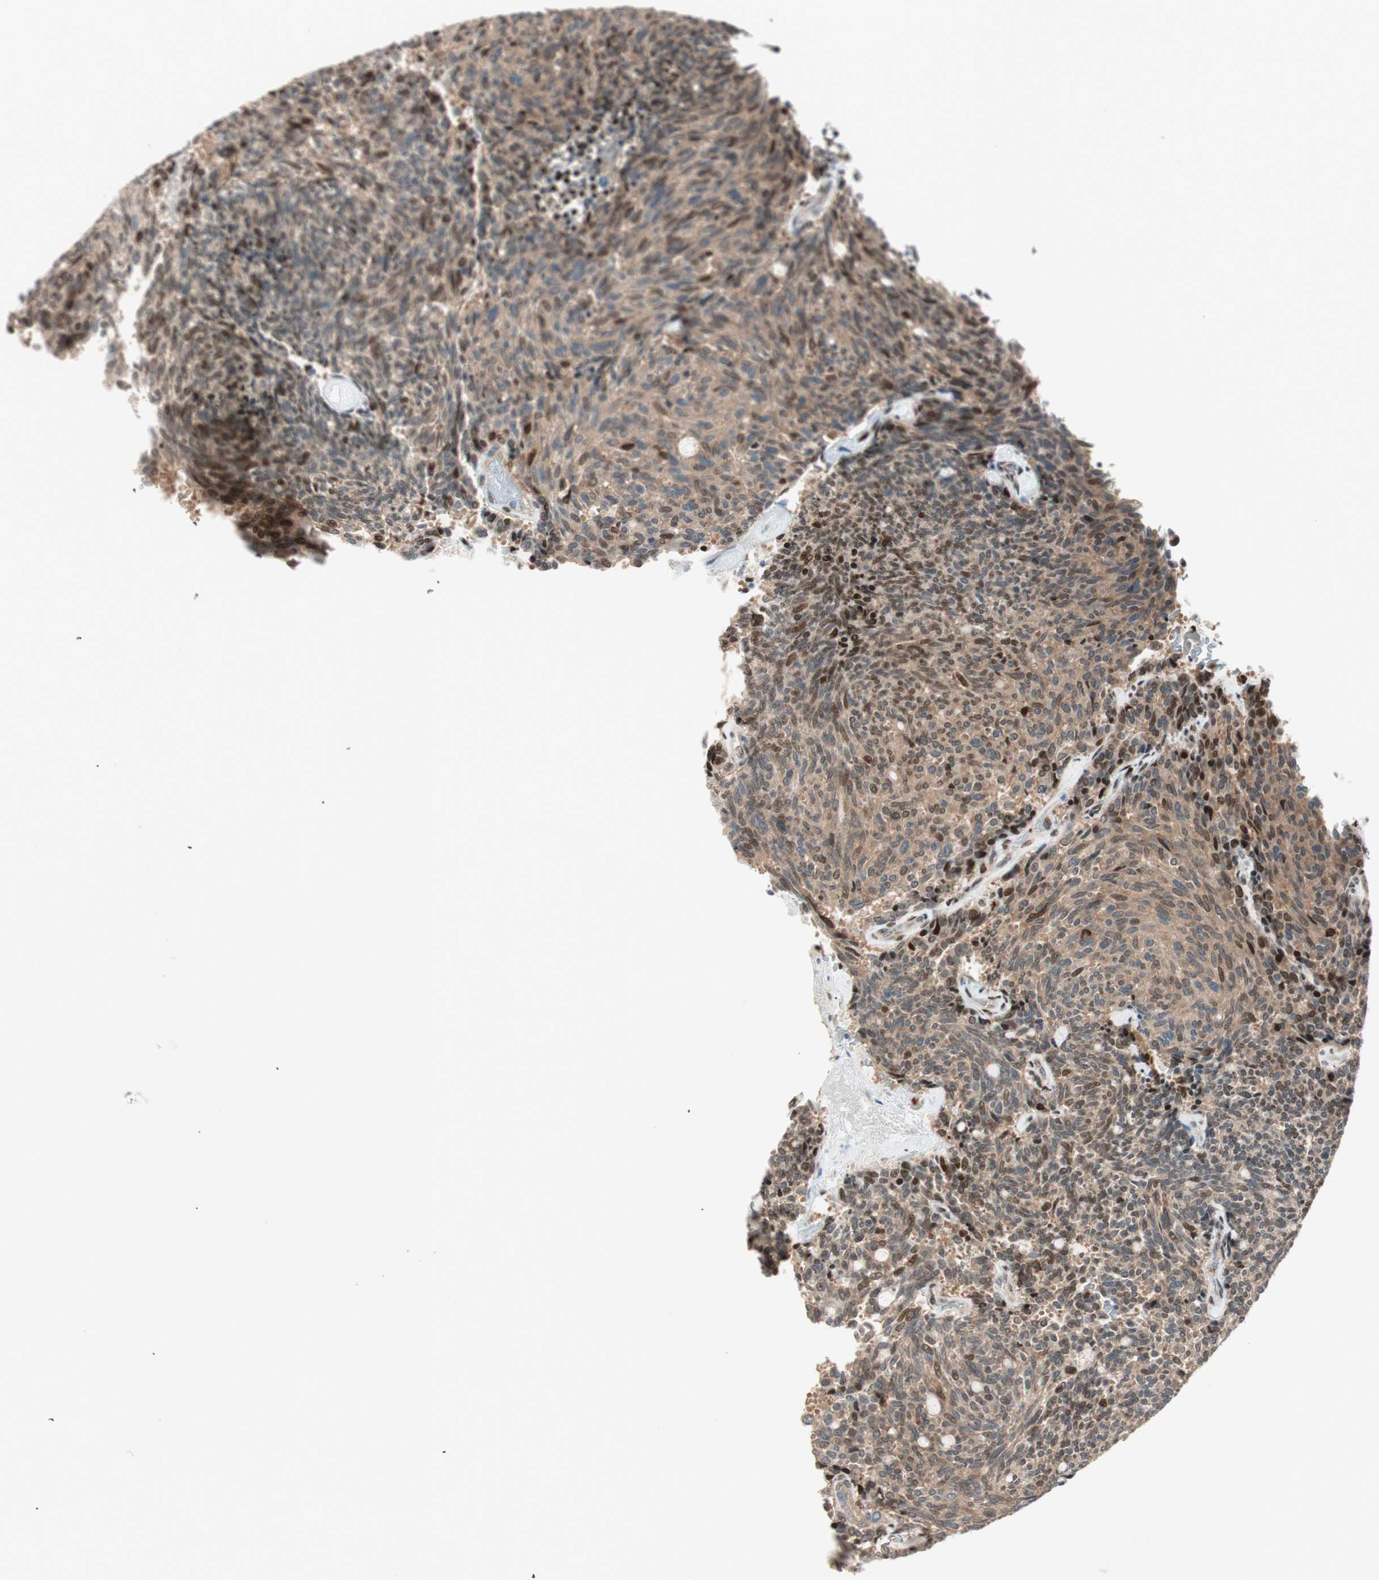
{"staining": {"intensity": "moderate", "quantity": ">75%", "location": "cytoplasmic/membranous,nuclear"}, "tissue": "carcinoid", "cell_type": "Tumor cells", "image_type": "cancer", "snomed": [{"axis": "morphology", "description": "Carcinoid, malignant, NOS"}, {"axis": "topography", "description": "Pancreas"}], "caption": "The histopathology image exhibits staining of malignant carcinoid, revealing moderate cytoplasmic/membranous and nuclear protein staining (brown color) within tumor cells.", "gene": "BIN1", "patient": {"sex": "female", "age": 54}}